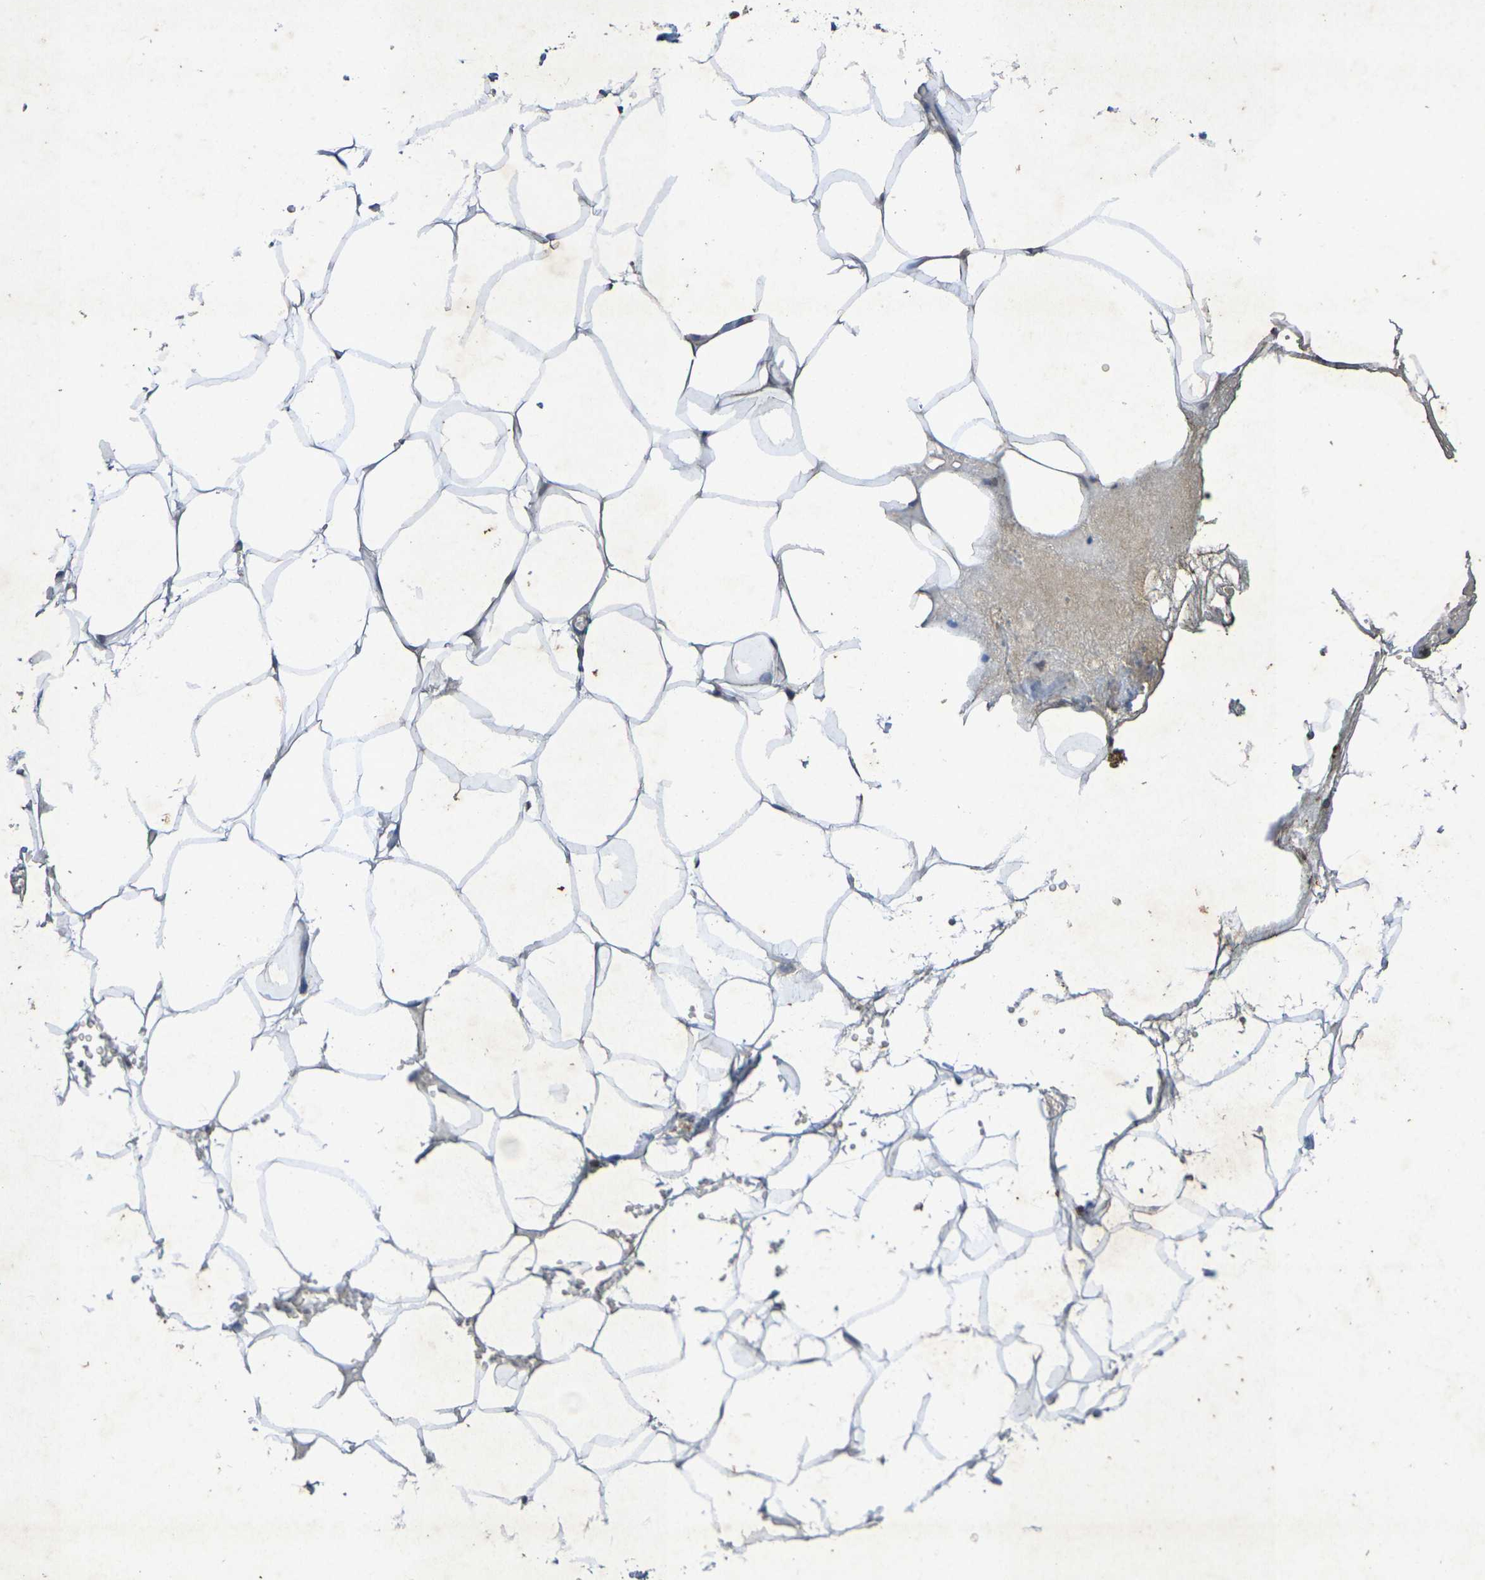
{"staining": {"intensity": "weak", "quantity": "25%-75%", "location": "cytoplasmic/membranous"}, "tissue": "adipose tissue", "cell_type": "Adipocytes", "image_type": "normal", "snomed": [{"axis": "morphology", "description": "Normal tissue, NOS"}, {"axis": "topography", "description": "Breast"}, {"axis": "topography", "description": "Adipose tissue"}], "caption": "Human adipose tissue stained with a brown dye exhibits weak cytoplasmic/membranous positive positivity in about 25%-75% of adipocytes.", "gene": "GUCY1A2", "patient": {"sex": "female", "age": 25}}